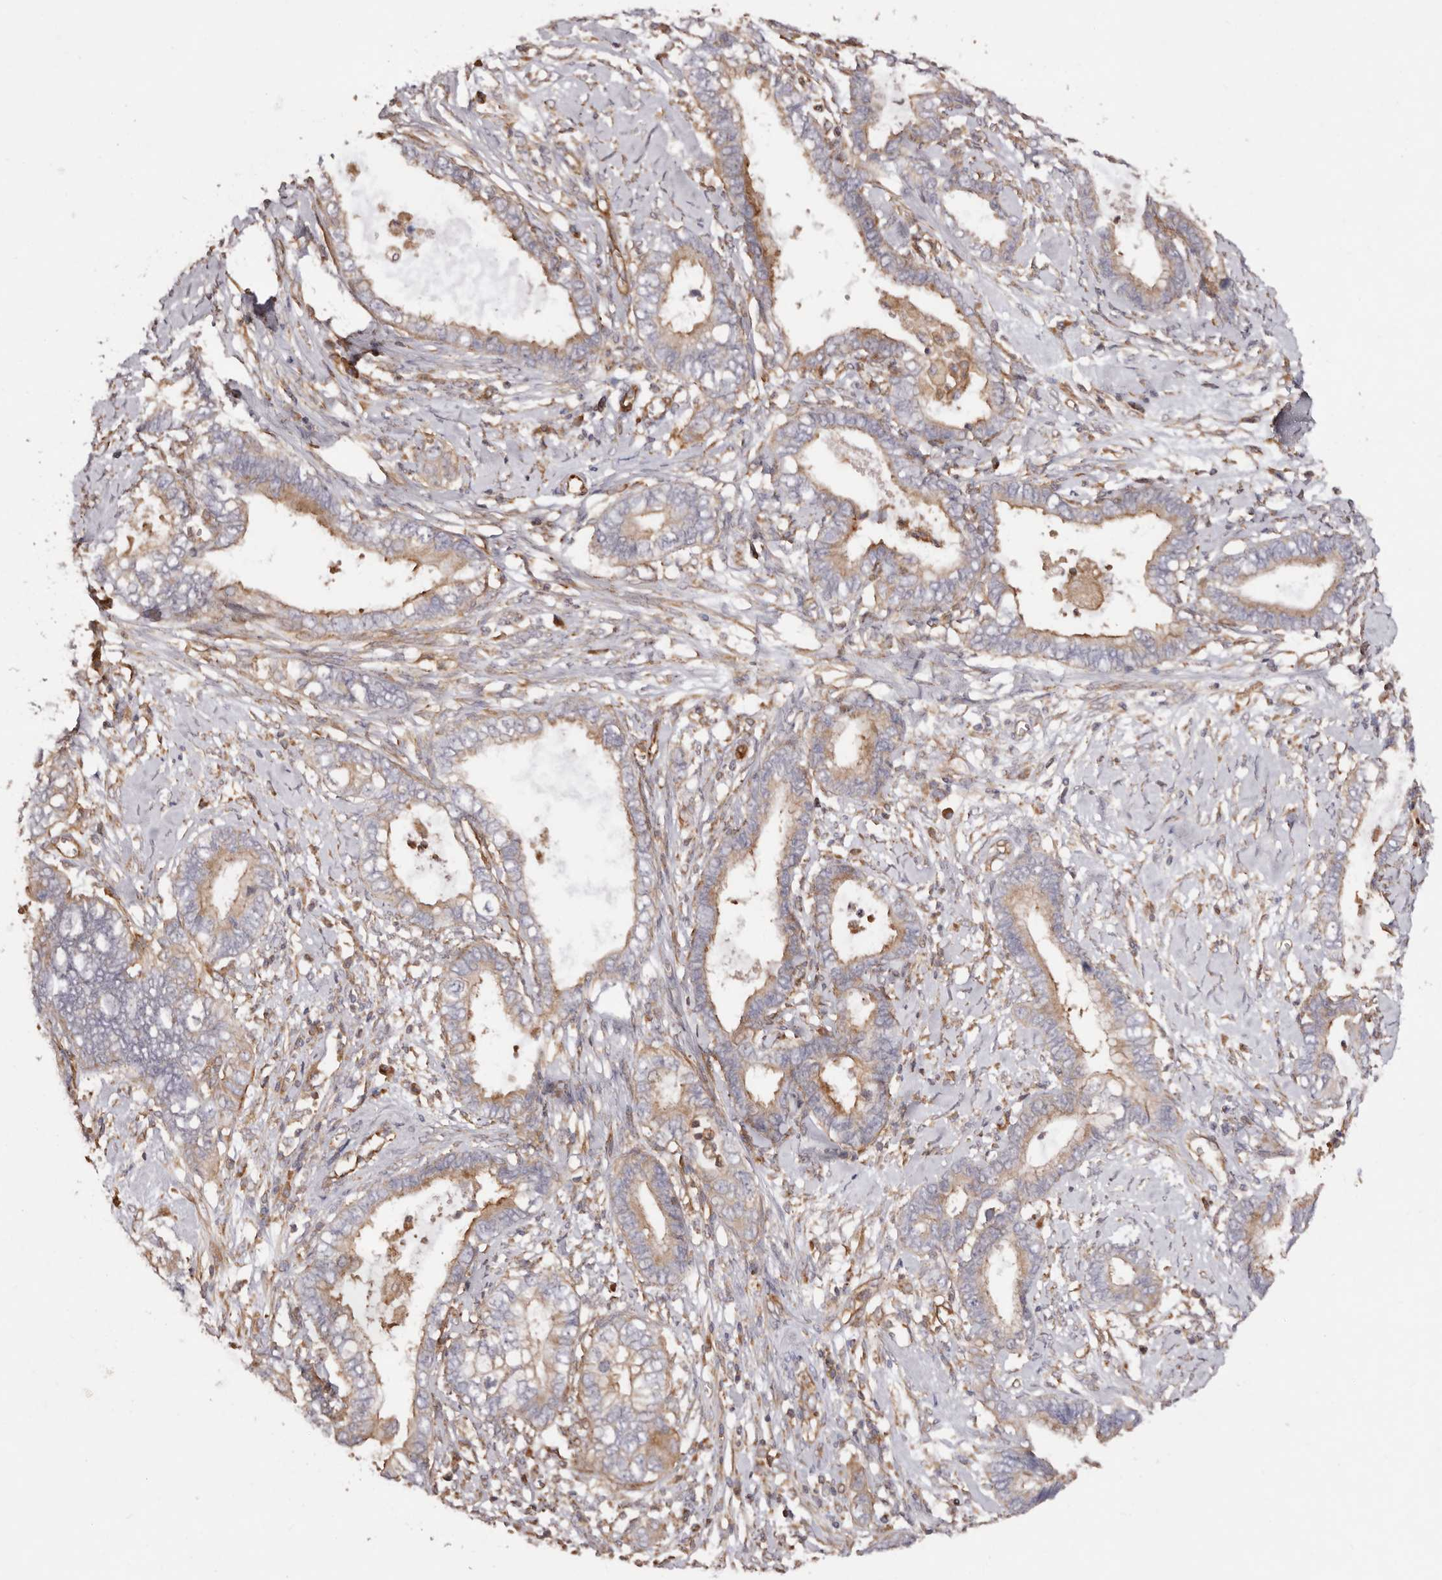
{"staining": {"intensity": "moderate", "quantity": "25%-75%", "location": "cytoplasmic/membranous"}, "tissue": "cervical cancer", "cell_type": "Tumor cells", "image_type": "cancer", "snomed": [{"axis": "morphology", "description": "Adenocarcinoma, NOS"}, {"axis": "topography", "description": "Cervix"}], "caption": "Cervical adenocarcinoma stained with immunohistochemistry exhibits moderate cytoplasmic/membranous staining in about 25%-75% of tumor cells.", "gene": "RPS6", "patient": {"sex": "female", "age": 44}}